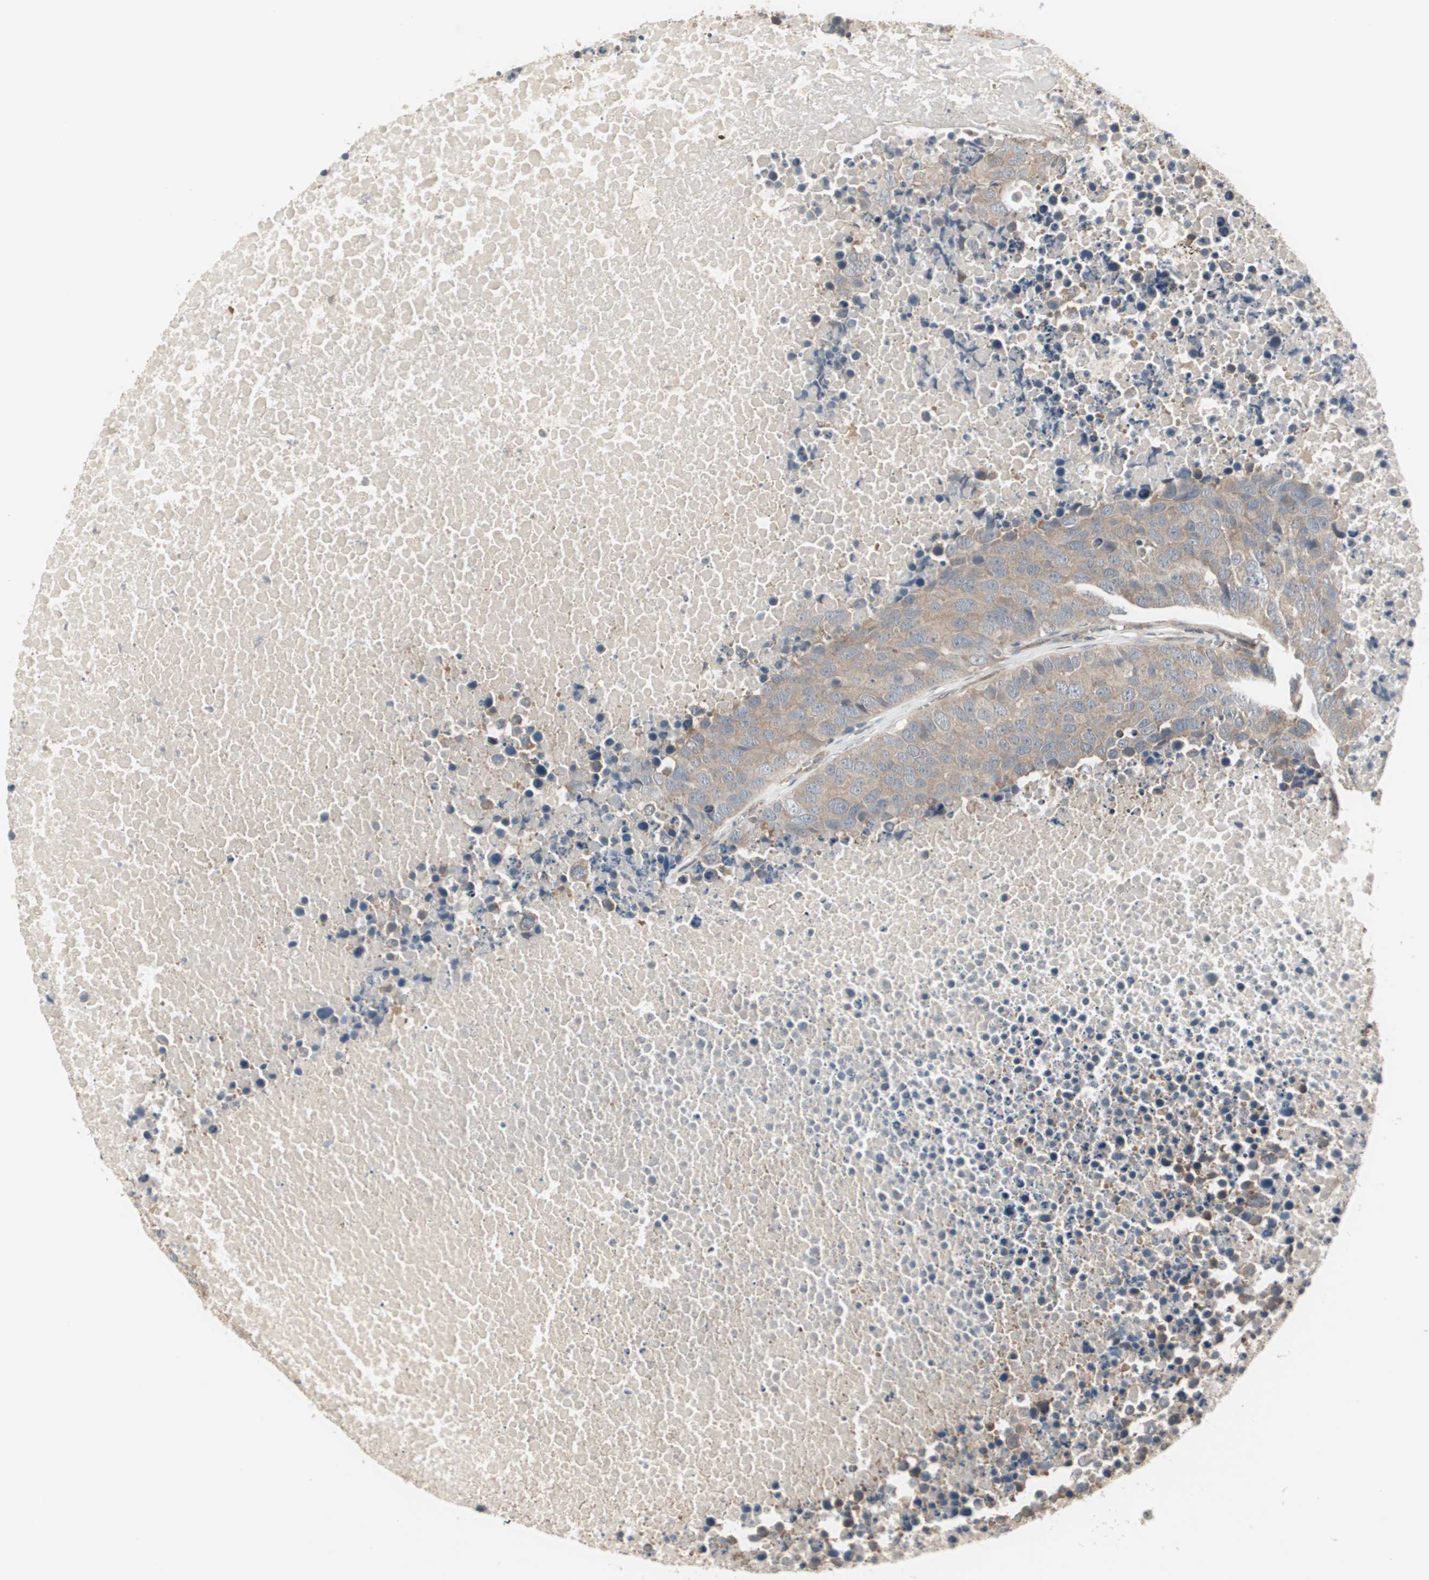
{"staining": {"intensity": "weak", "quantity": ">75%", "location": "cytoplasmic/membranous"}, "tissue": "carcinoid", "cell_type": "Tumor cells", "image_type": "cancer", "snomed": [{"axis": "morphology", "description": "Carcinoid, malignant, NOS"}, {"axis": "topography", "description": "Lung"}], "caption": "Weak cytoplasmic/membranous protein staining is seen in about >75% of tumor cells in carcinoid (malignant). (DAB IHC, brown staining for protein, blue staining for nuclei).", "gene": "PFDN1", "patient": {"sex": "male", "age": 60}}